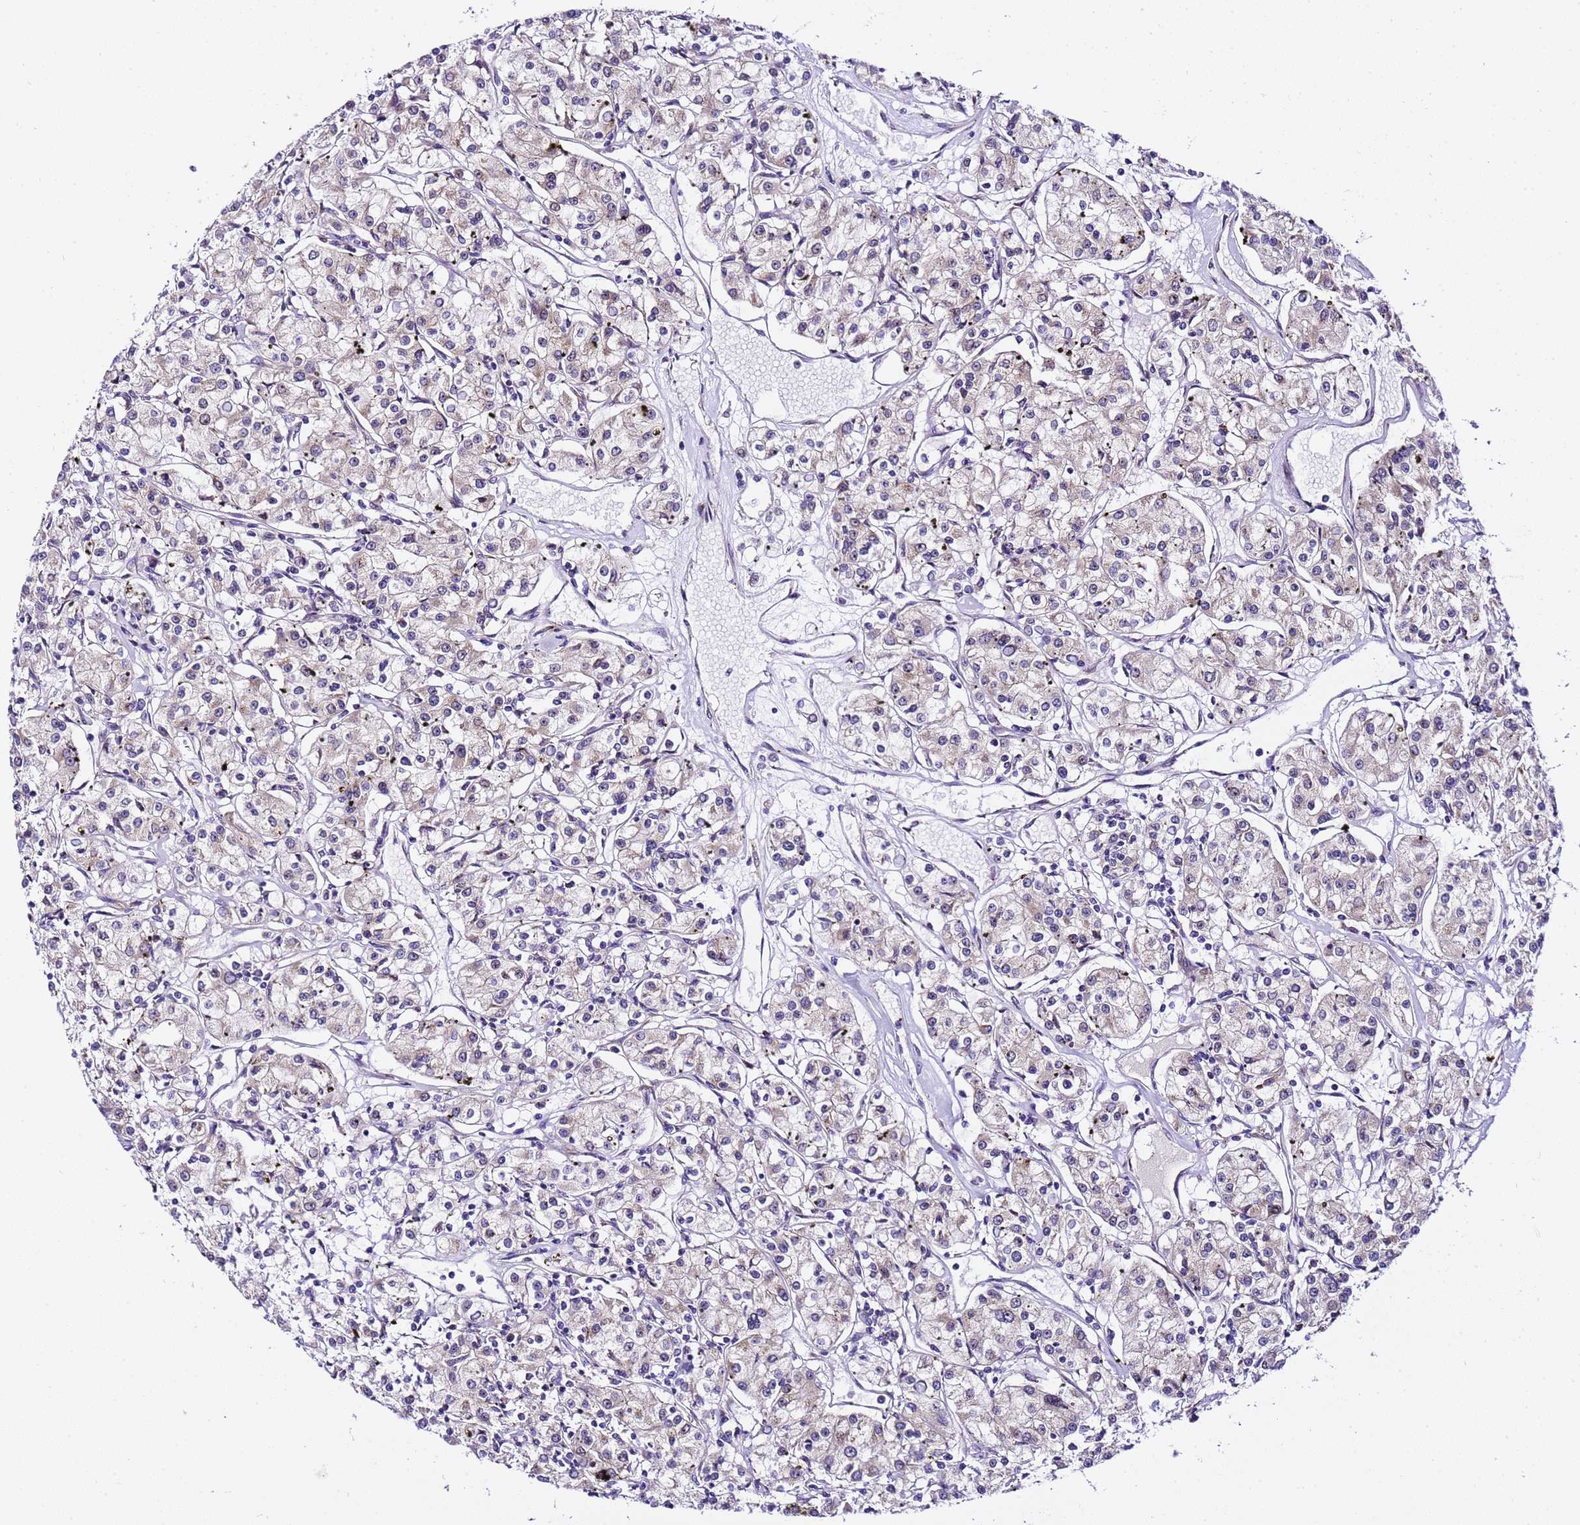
{"staining": {"intensity": "negative", "quantity": "none", "location": "none"}, "tissue": "renal cancer", "cell_type": "Tumor cells", "image_type": "cancer", "snomed": [{"axis": "morphology", "description": "Adenocarcinoma, NOS"}, {"axis": "topography", "description": "Kidney"}], "caption": "Immunohistochemistry (IHC) image of human renal cancer stained for a protein (brown), which shows no staining in tumor cells. (Brightfield microscopy of DAB (3,3'-diaminobenzidine) IHC at high magnification).", "gene": "SLX4IP", "patient": {"sex": "female", "age": 59}}